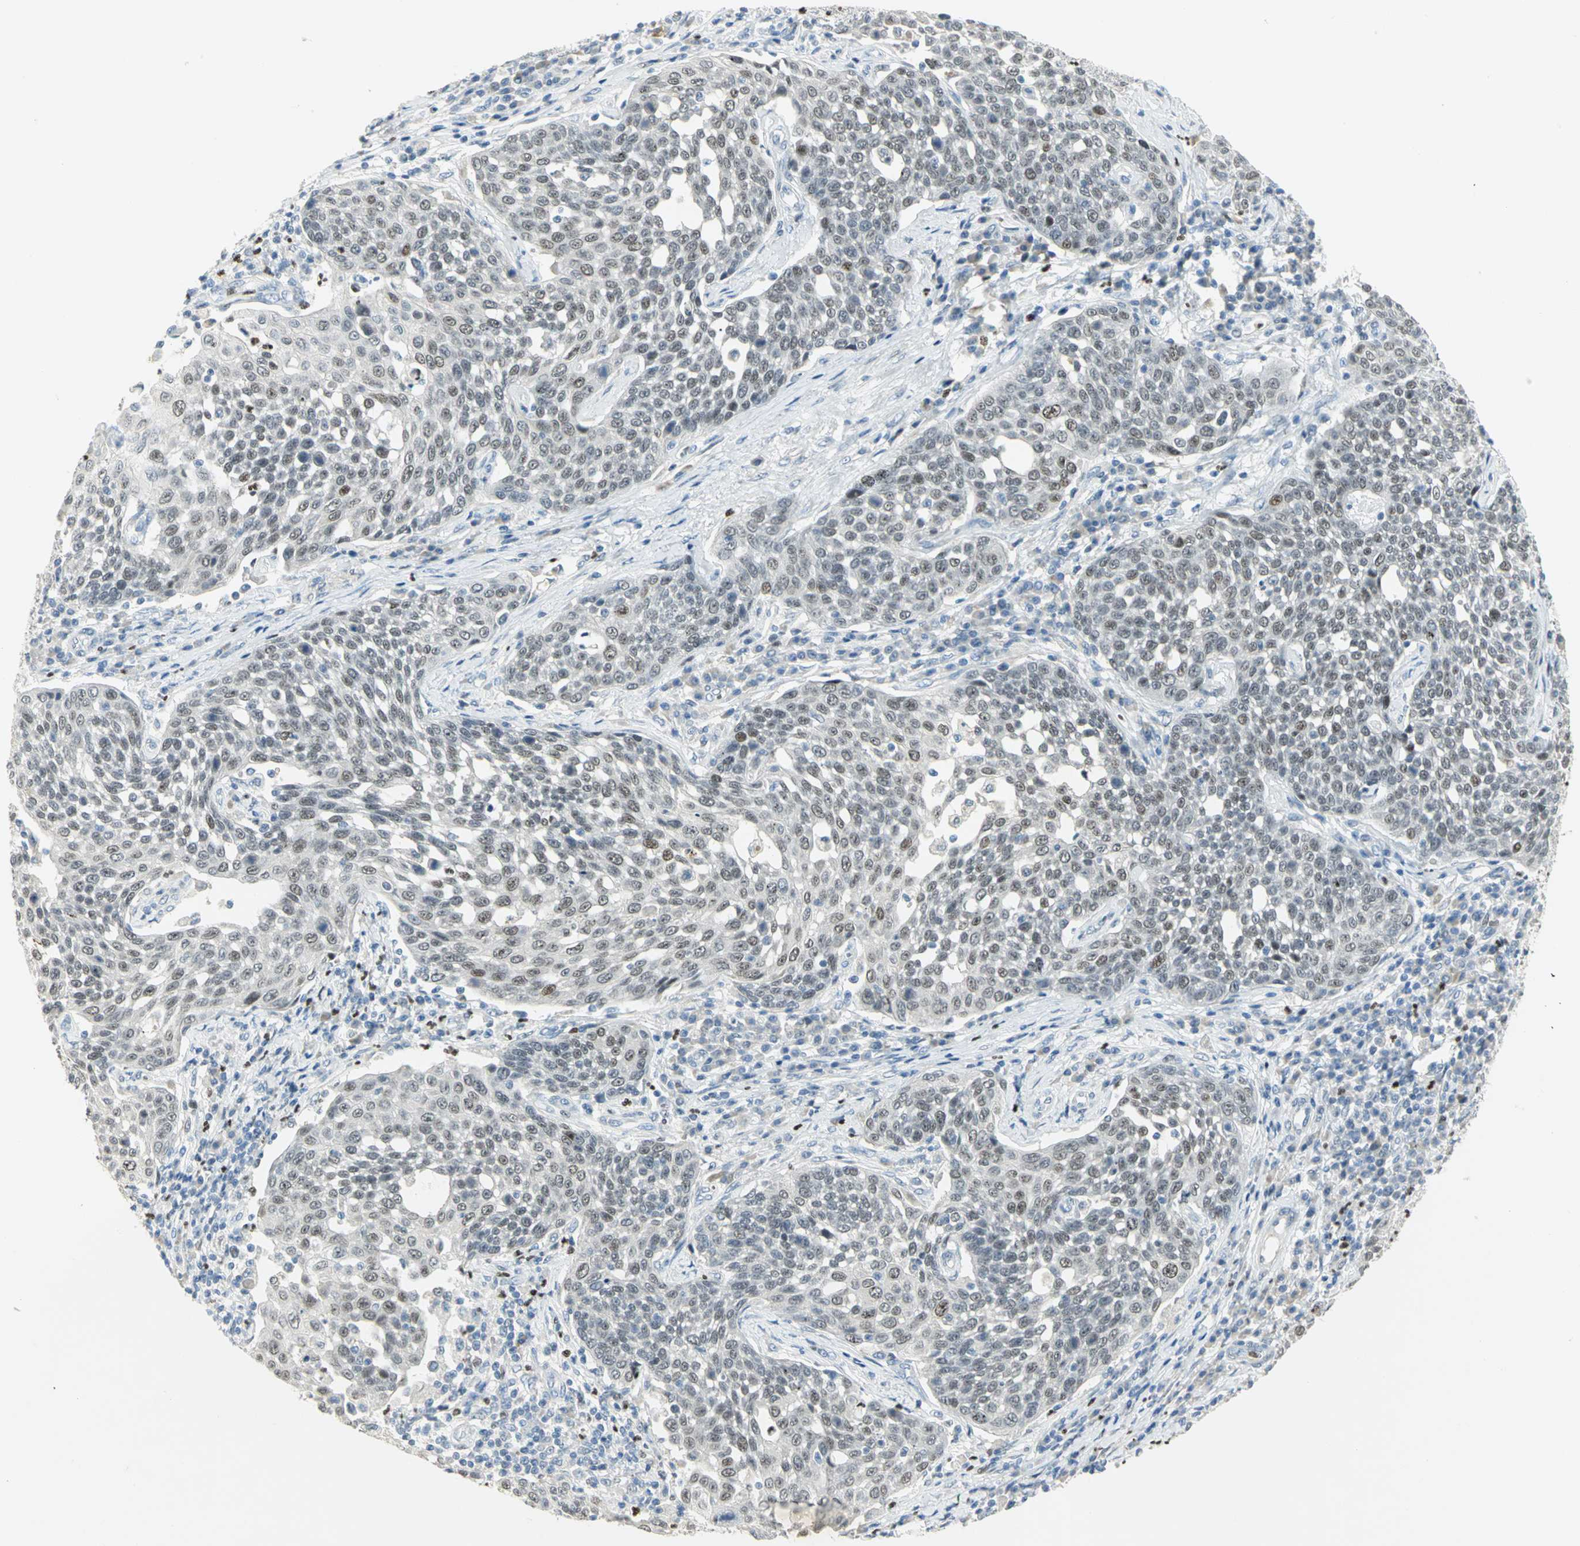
{"staining": {"intensity": "moderate", "quantity": "<25%", "location": "nuclear"}, "tissue": "cervical cancer", "cell_type": "Tumor cells", "image_type": "cancer", "snomed": [{"axis": "morphology", "description": "Squamous cell carcinoma, NOS"}, {"axis": "topography", "description": "Cervix"}], "caption": "A brown stain labels moderate nuclear expression of a protein in squamous cell carcinoma (cervical) tumor cells. The staining is performed using DAB brown chromogen to label protein expression. The nuclei are counter-stained blue using hematoxylin.", "gene": "BCL6", "patient": {"sex": "female", "age": 34}}